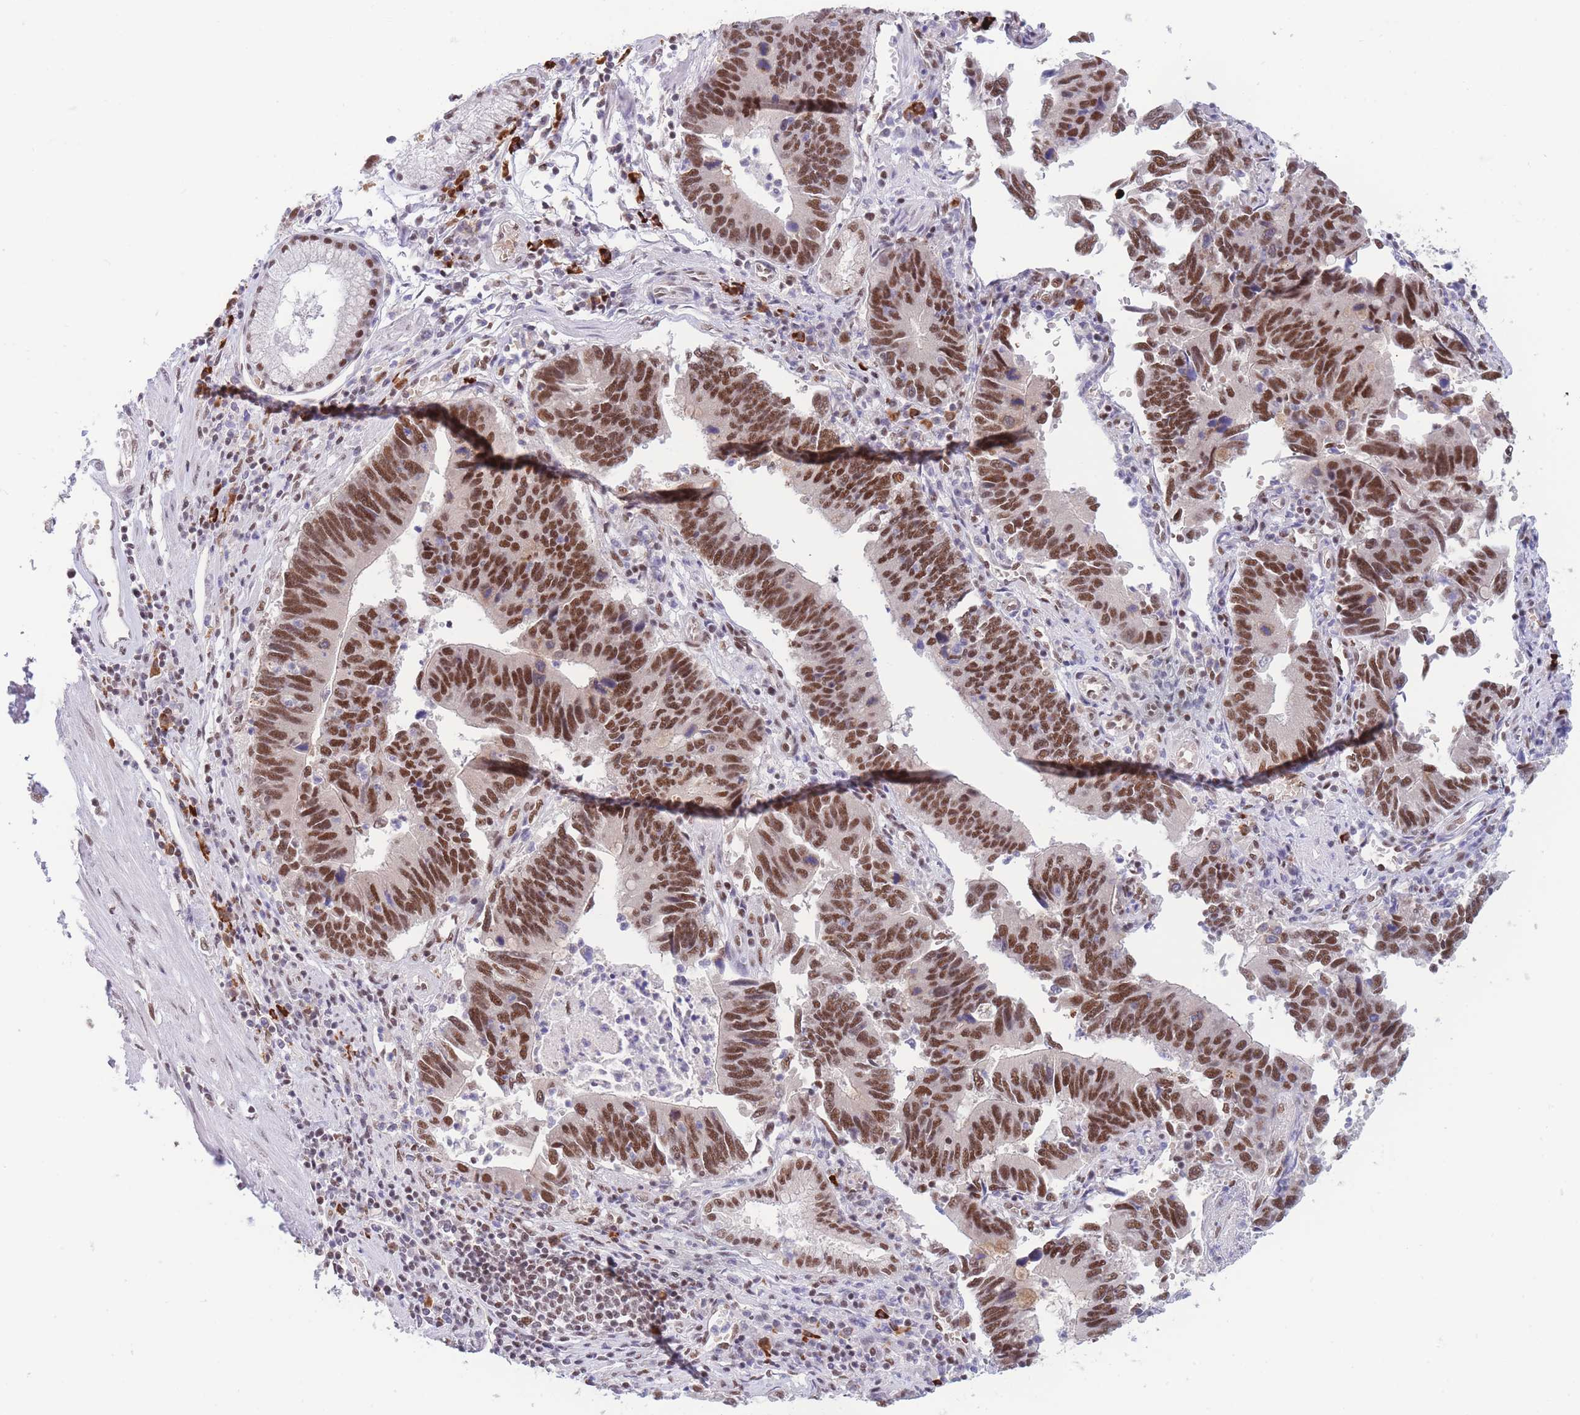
{"staining": {"intensity": "moderate", "quantity": ">75%", "location": "nuclear"}, "tissue": "stomach cancer", "cell_type": "Tumor cells", "image_type": "cancer", "snomed": [{"axis": "morphology", "description": "Adenocarcinoma, NOS"}, {"axis": "topography", "description": "Stomach"}], "caption": "Immunohistochemistry photomicrograph of stomach cancer stained for a protein (brown), which reveals medium levels of moderate nuclear staining in approximately >75% of tumor cells.", "gene": "SMAD9", "patient": {"sex": "male", "age": 59}}